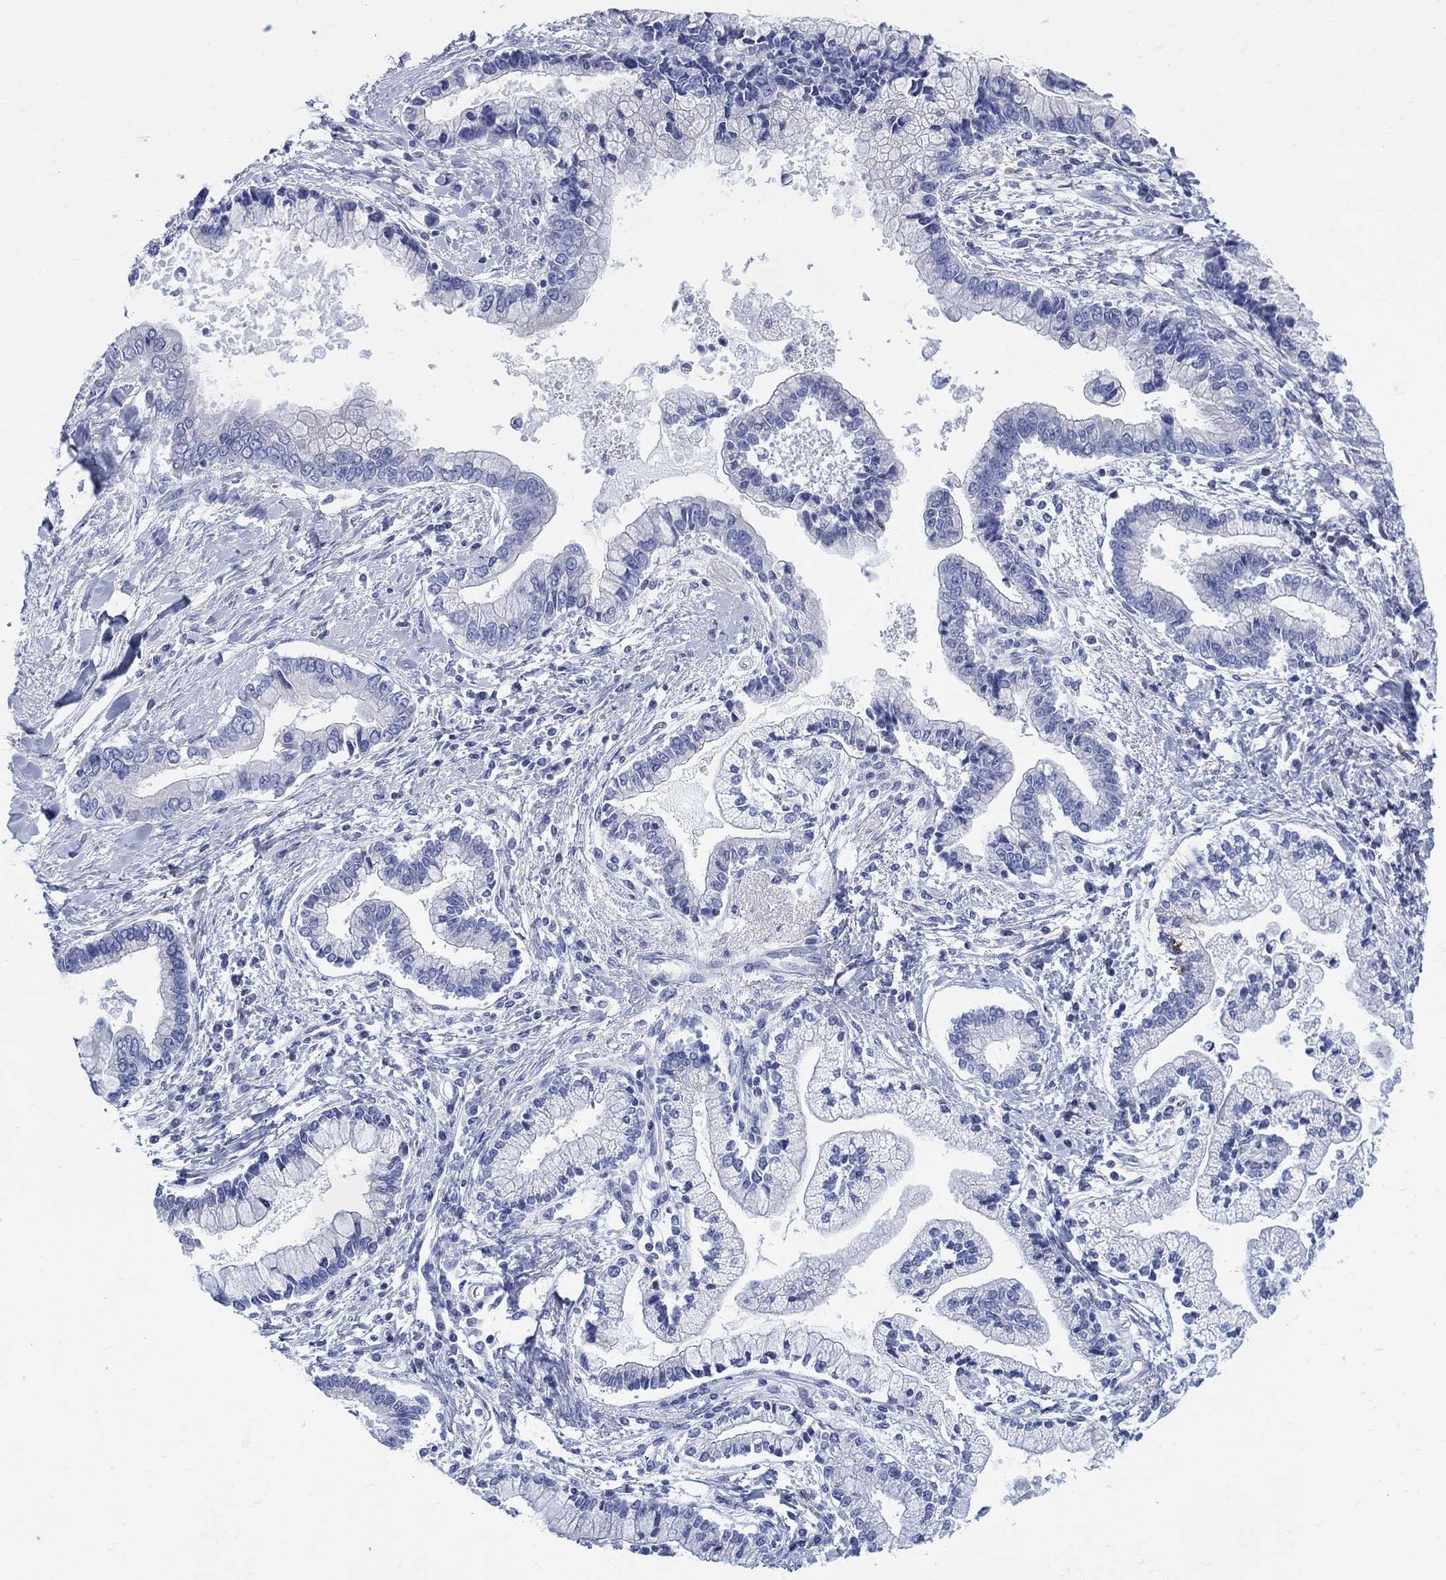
{"staining": {"intensity": "negative", "quantity": "none", "location": "none"}, "tissue": "liver cancer", "cell_type": "Tumor cells", "image_type": "cancer", "snomed": [{"axis": "morphology", "description": "Cholangiocarcinoma"}, {"axis": "topography", "description": "Liver"}], "caption": "This is an immunohistochemistry (IHC) micrograph of cholangiocarcinoma (liver). There is no expression in tumor cells.", "gene": "DDI1", "patient": {"sex": "male", "age": 50}}